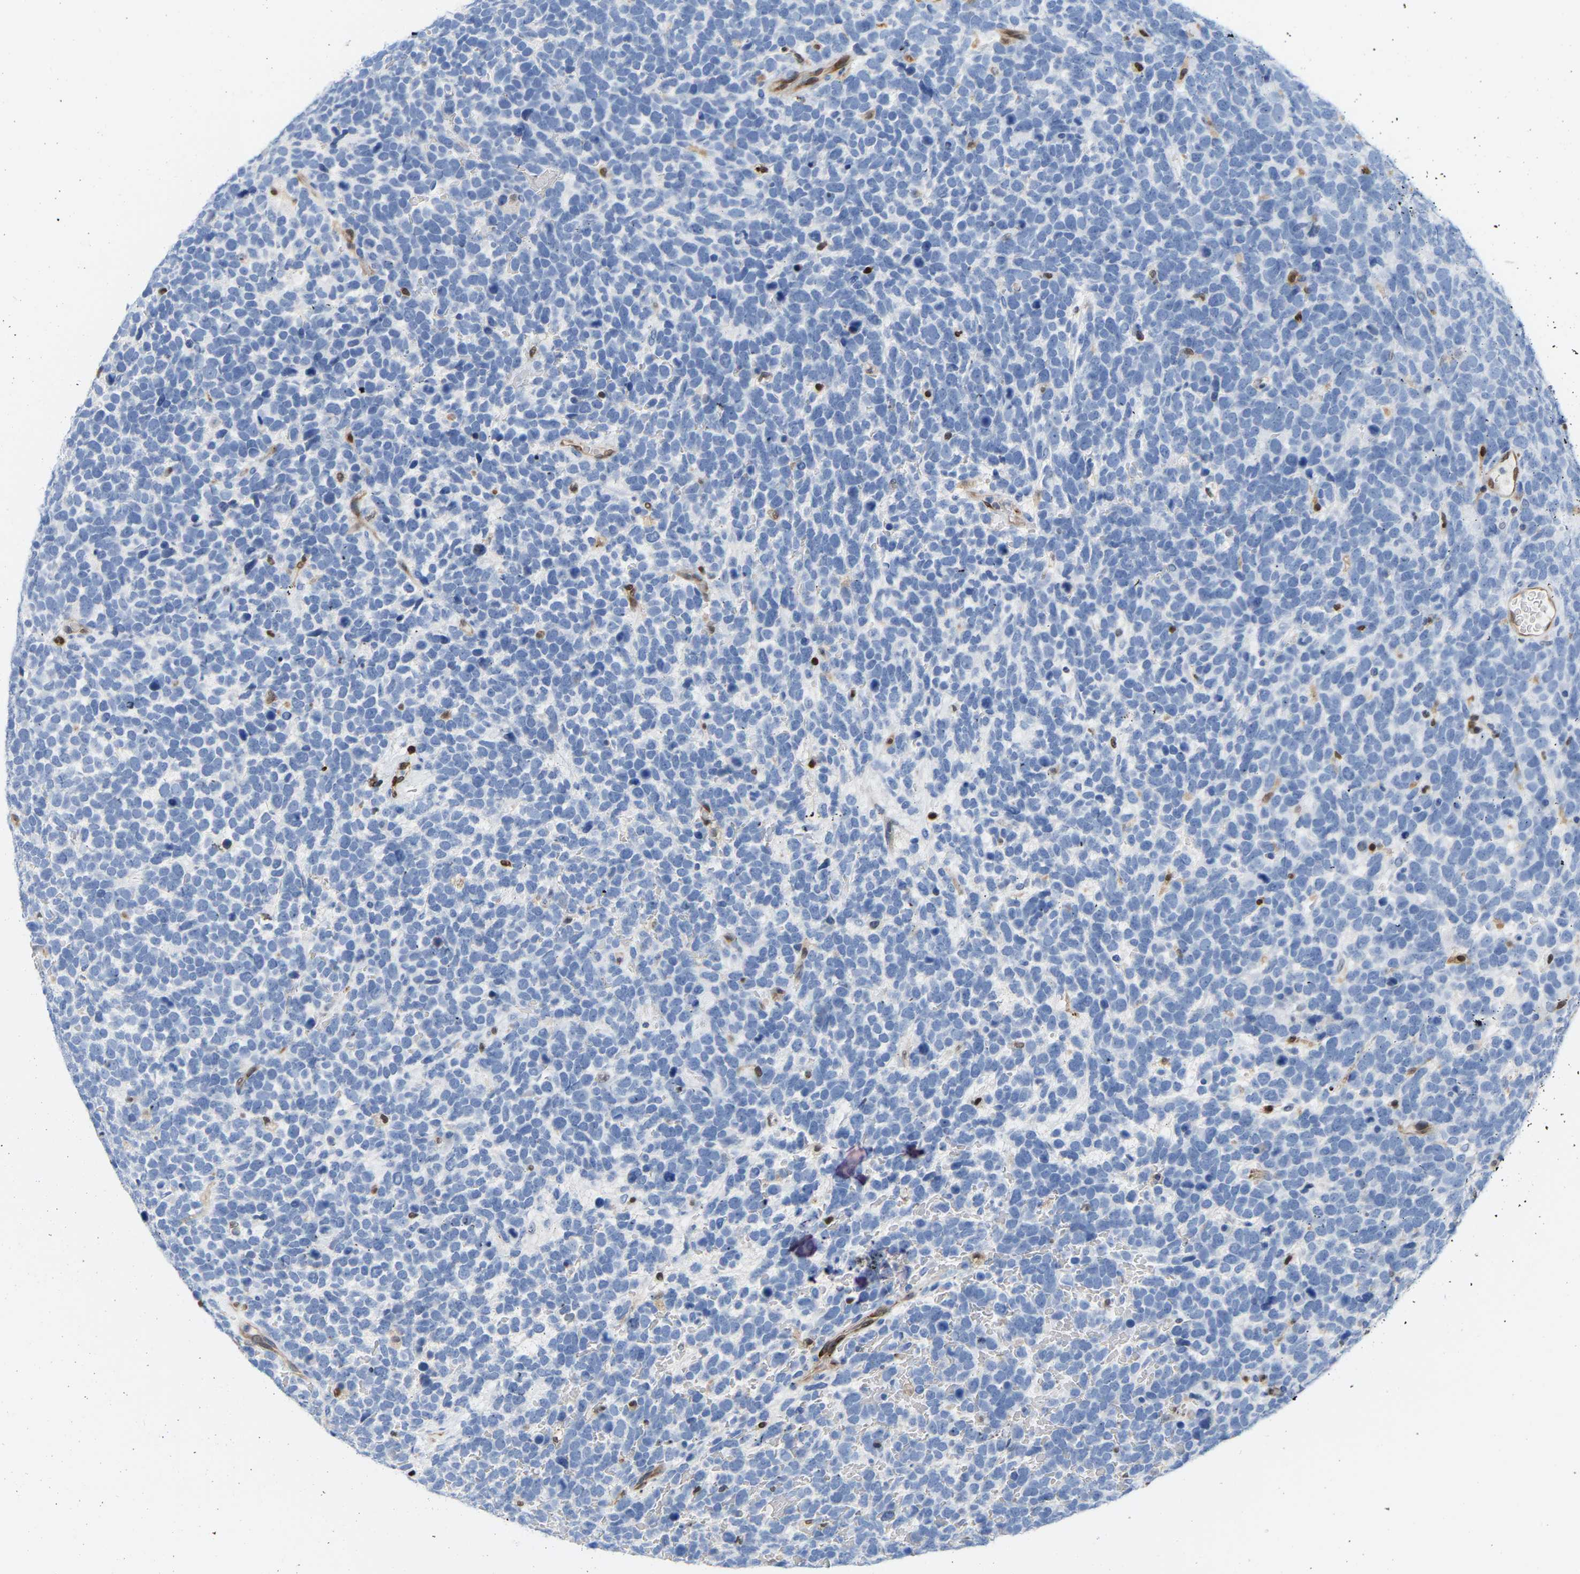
{"staining": {"intensity": "negative", "quantity": "none", "location": "none"}, "tissue": "urothelial cancer", "cell_type": "Tumor cells", "image_type": "cancer", "snomed": [{"axis": "morphology", "description": "Urothelial carcinoma, High grade"}, {"axis": "topography", "description": "Urinary bladder"}], "caption": "Tumor cells are negative for protein expression in human urothelial cancer.", "gene": "GIMAP4", "patient": {"sex": "female", "age": 82}}